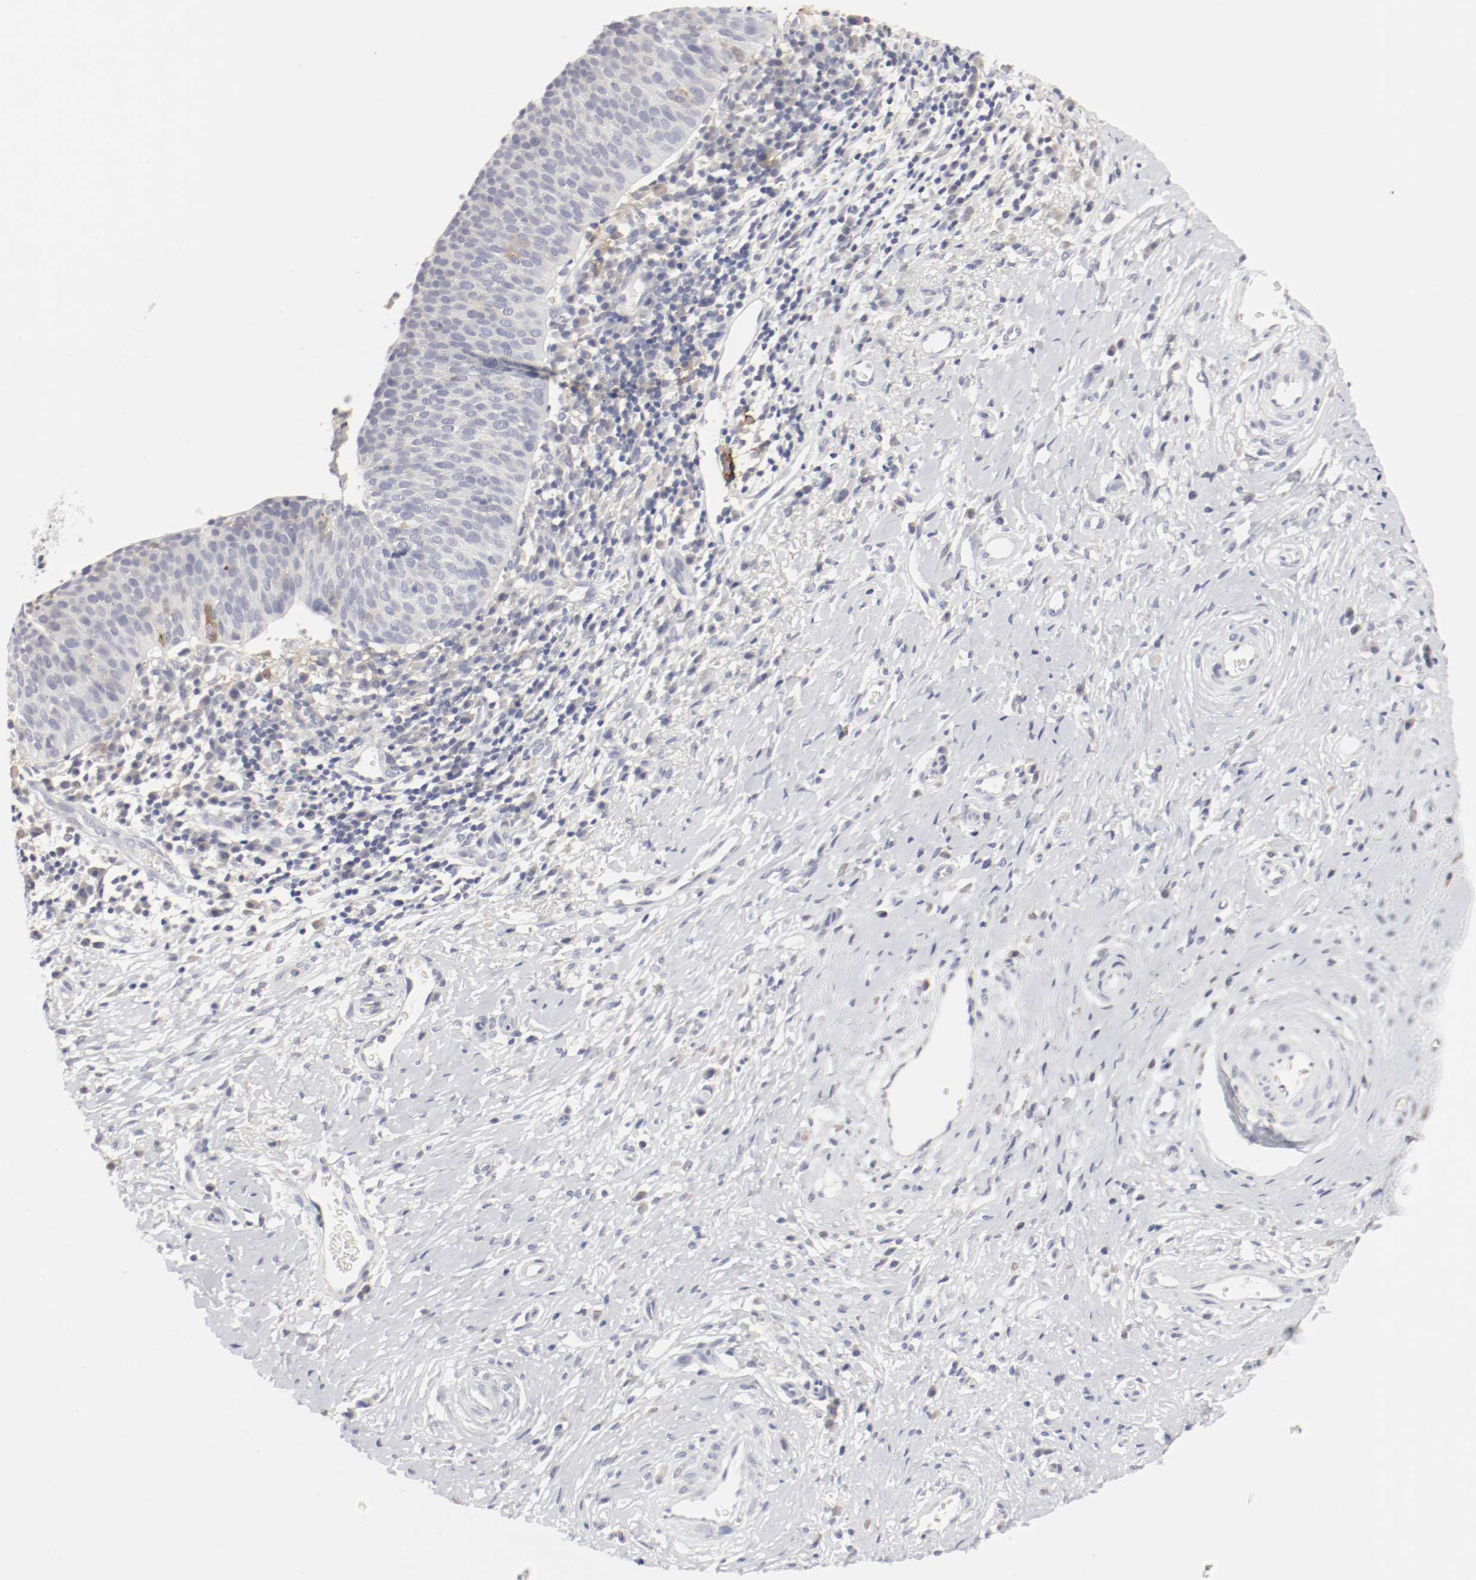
{"staining": {"intensity": "negative", "quantity": "none", "location": "none"}, "tissue": "cervical cancer", "cell_type": "Tumor cells", "image_type": "cancer", "snomed": [{"axis": "morphology", "description": "Normal tissue, NOS"}, {"axis": "morphology", "description": "Squamous cell carcinoma, NOS"}, {"axis": "topography", "description": "Cervix"}], "caption": "High power microscopy micrograph of an immunohistochemistry (IHC) micrograph of squamous cell carcinoma (cervical), revealing no significant positivity in tumor cells. (DAB (3,3'-diaminobenzidine) immunohistochemistry visualized using brightfield microscopy, high magnification).", "gene": "ITGAX", "patient": {"sex": "female", "age": 39}}